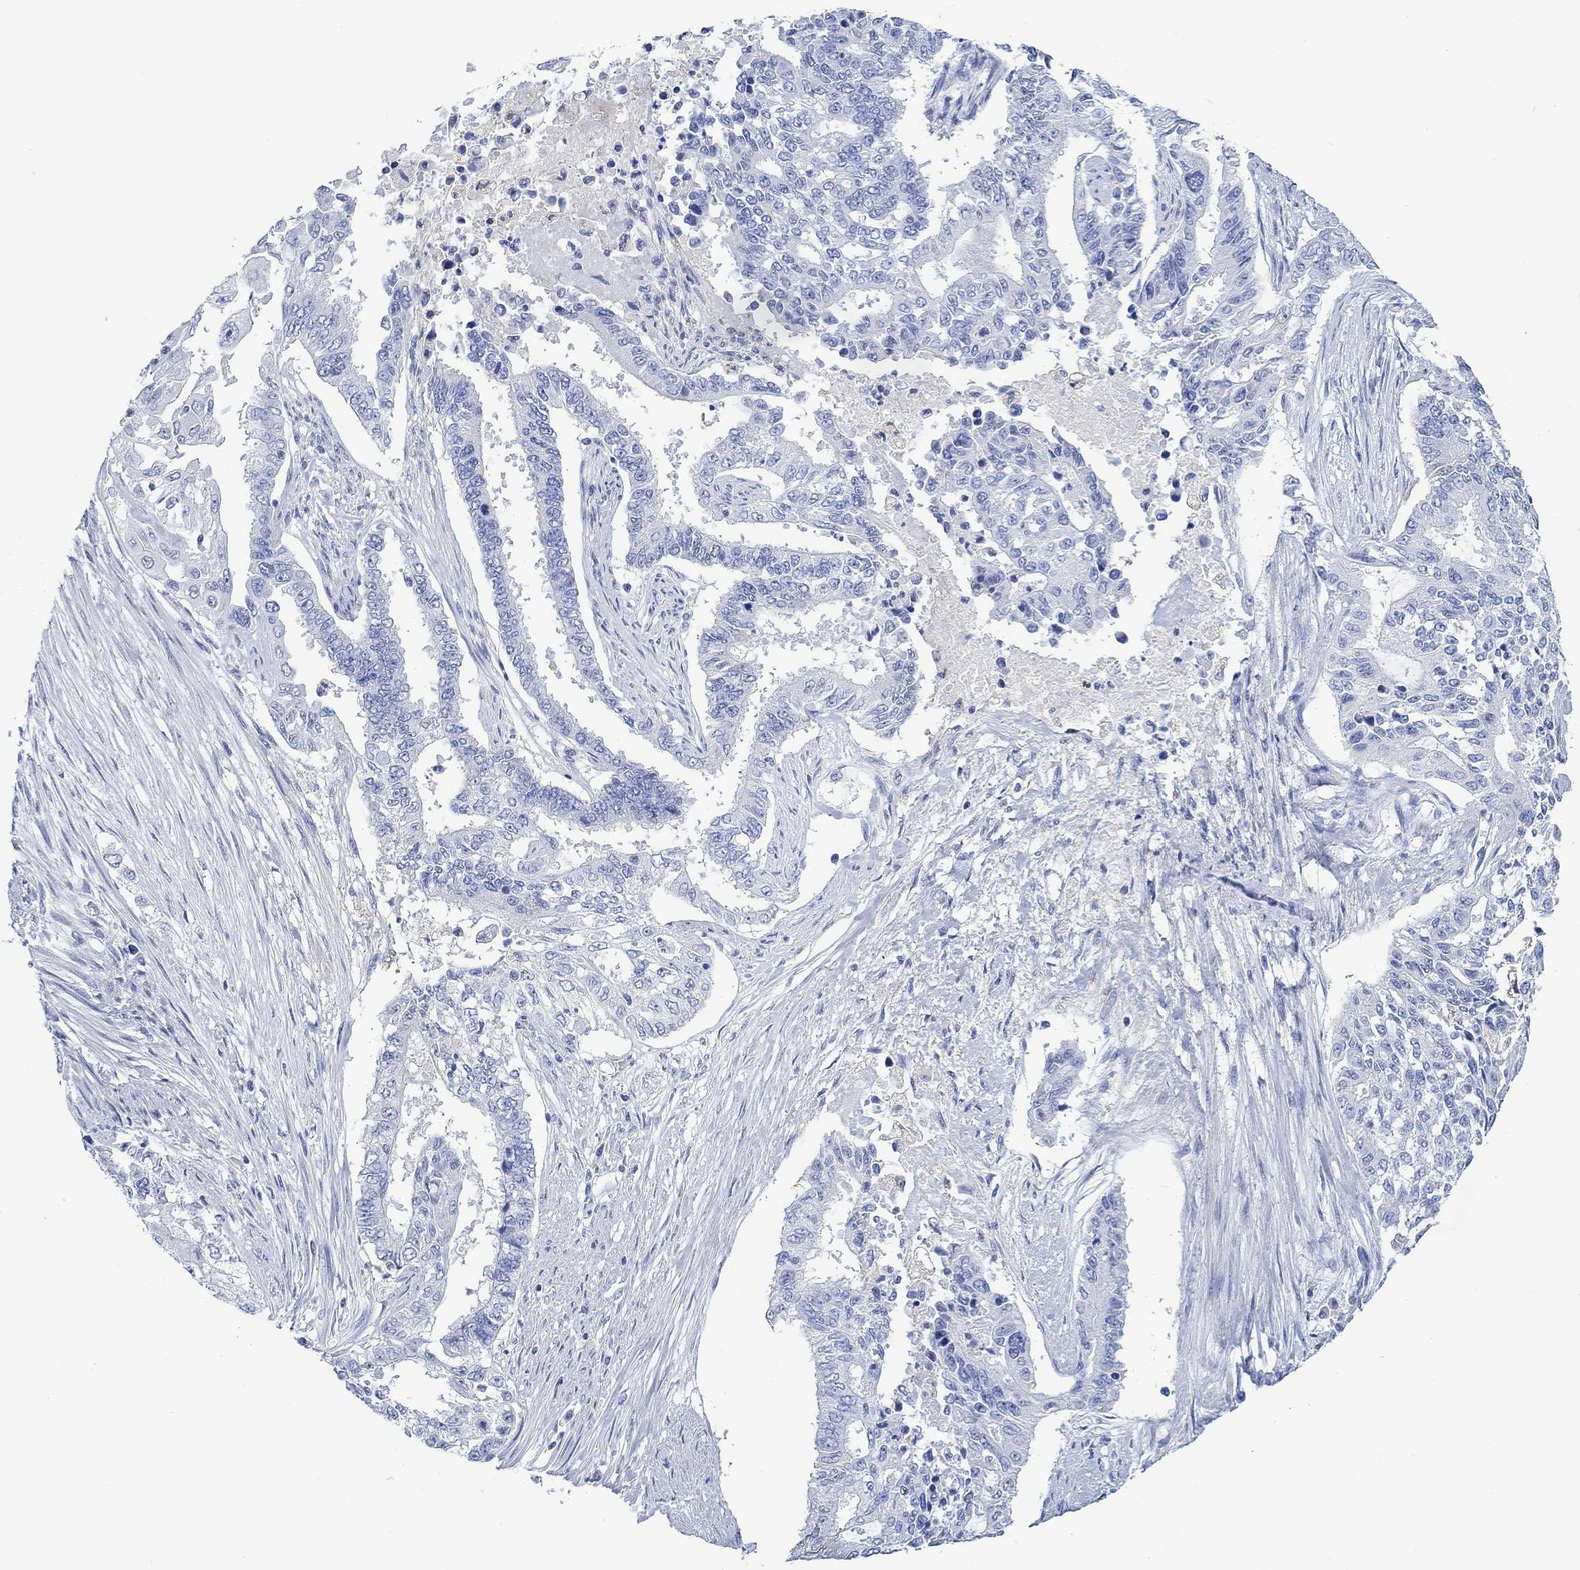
{"staining": {"intensity": "negative", "quantity": "none", "location": "none"}, "tissue": "endometrial cancer", "cell_type": "Tumor cells", "image_type": "cancer", "snomed": [{"axis": "morphology", "description": "Adenocarcinoma, NOS"}, {"axis": "topography", "description": "Uterus"}], "caption": "This micrograph is of endometrial cancer stained with immunohistochemistry (IHC) to label a protein in brown with the nuclei are counter-stained blue. There is no staining in tumor cells.", "gene": "PPP1R17", "patient": {"sex": "female", "age": 59}}